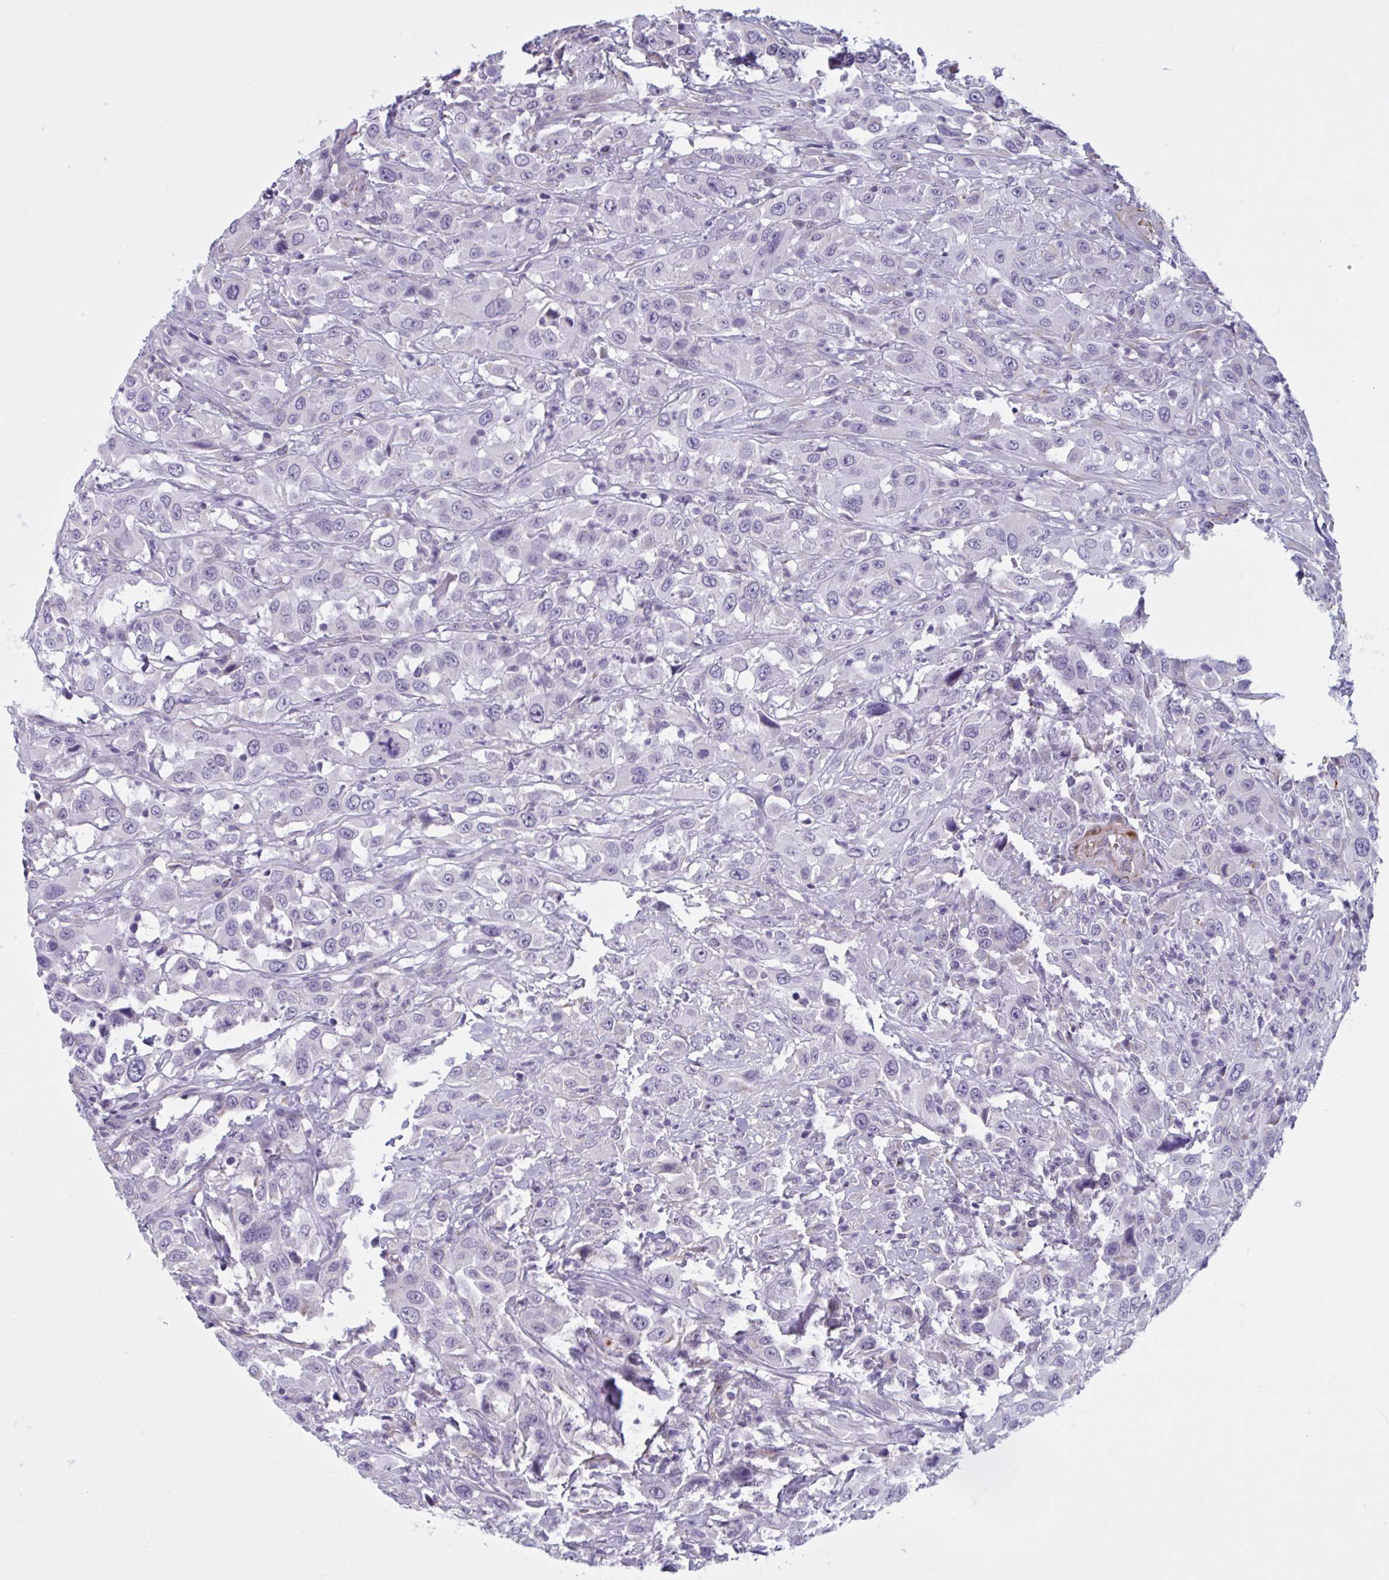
{"staining": {"intensity": "negative", "quantity": "none", "location": "none"}, "tissue": "urothelial cancer", "cell_type": "Tumor cells", "image_type": "cancer", "snomed": [{"axis": "morphology", "description": "Urothelial carcinoma, High grade"}, {"axis": "topography", "description": "Urinary bladder"}], "caption": "An immunohistochemistry micrograph of urothelial cancer is shown. There is no staining in tumor cells of urothelial cancer.", "gene": "OR1L3", "patient": {"sex": "male", "age": 61}}